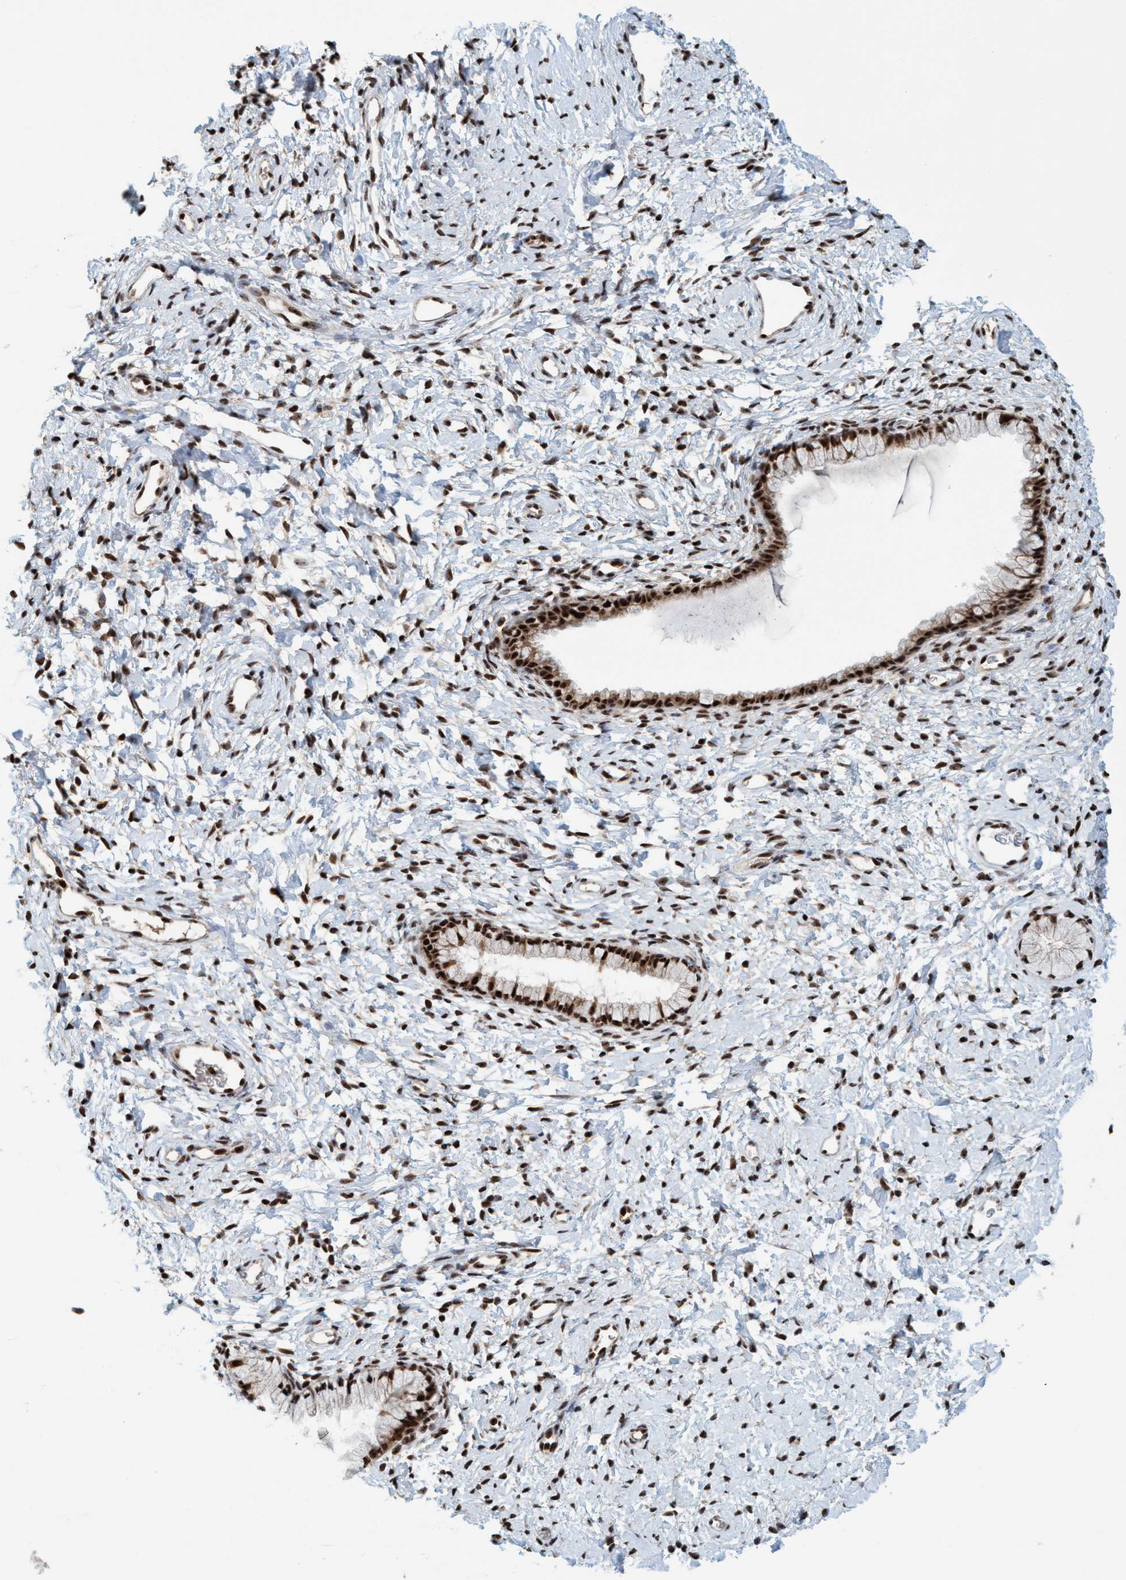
{"staining": {"intensity": "strong", "quantity": ">75%", "location": "nuclear"}, "tissue": "cervix", "cell_type": "Glandular cells", "image_type": "normal", "snomed": [{"axis": "morphology", "description": "Normal tissue, NOS"}, {"axis": "topography", "description": "Cervix"}], "caption": "The photomicrograph reveals staining of normal cervix, revealing strong nuclear protein positivity (brown color) within glandular cells. (DAB (3,3'-diaminobenzidine) IHC, brown staining for protein, blue staining for nuclei).", "gene": "SMCR8", "patient": {"sex": "female", "age": 72}}